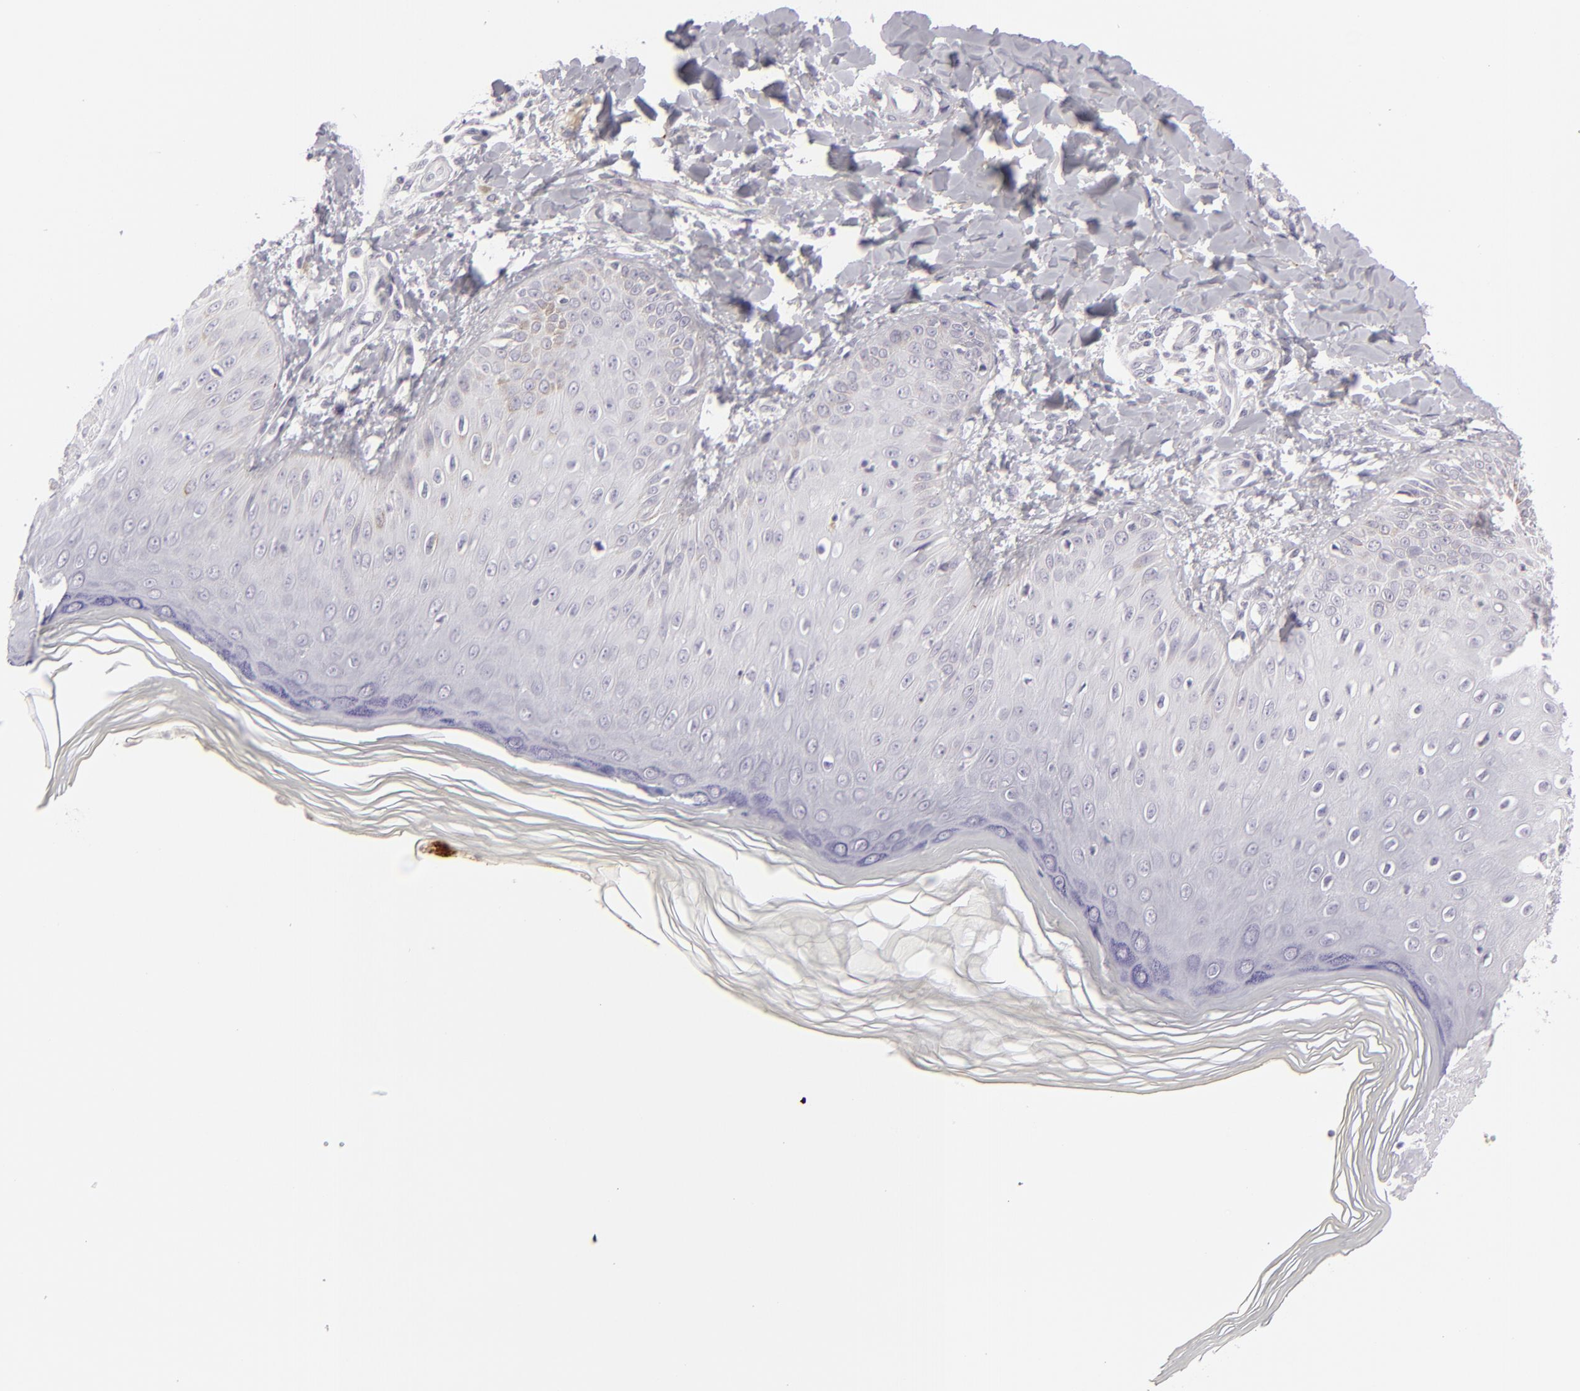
{"staining": {"intensity": "negative", "quantity": "none", "location": "none"}, "tissue": "skin", "cell_type": "Epidermal cells", "image_type": "normal", "snomed": [{"axis": "morphology", "description": "Normal tissue, NOS"}, {"axis": "morphology", "description": "Inflammation, NOS"}, {"axis": "topography", "description": "Soft tissue"}, {"axis": "topography", "description": "Anal"}], "caption": "This image is of benign skin stained with immunohistochemistry (IHC) to label a protein in brown with the nuclei are counter-stained blue. There is no staining in epidermal cells. The staining was performed using DAB to visualize the protein expression in brown, while the nuclei were stained in blue with hematoxylin (Magnification: 20x).", "gene": "C9", "patient": {"sex": "female", "age": 15}}